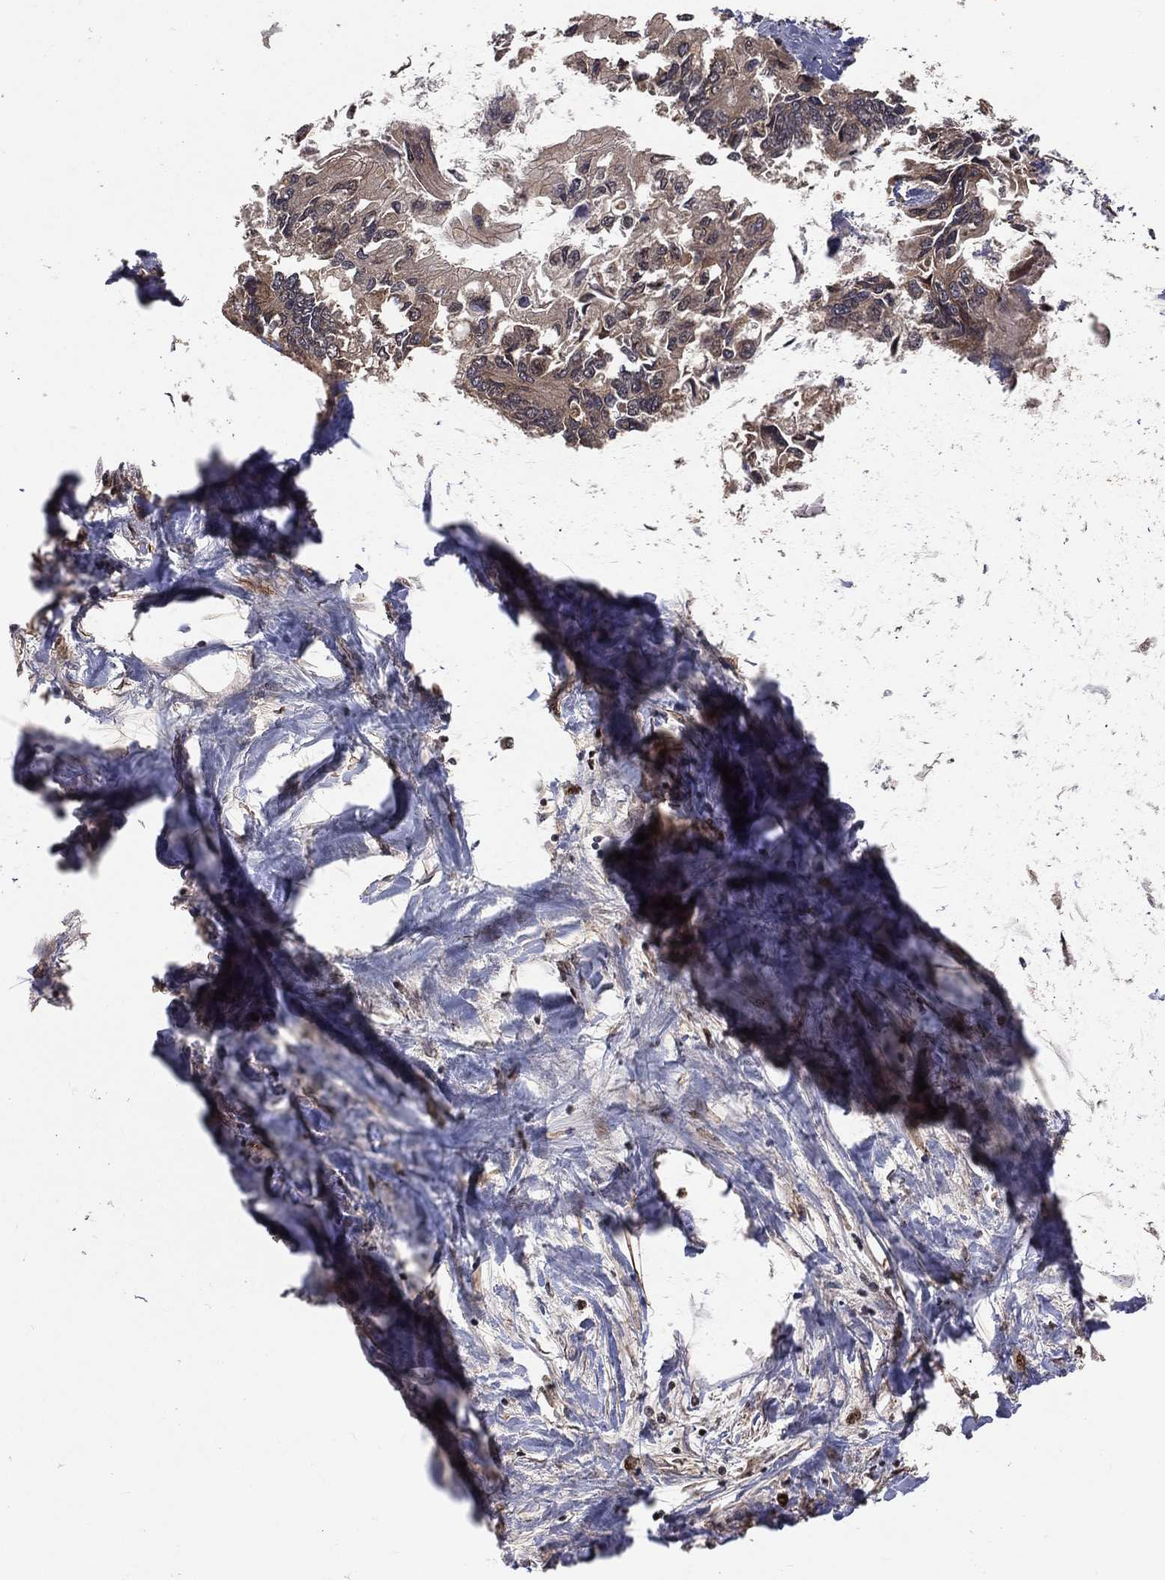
{"staining": {"intensity": "weak", "quantity": "<25%", "location": "cytoplasmic/membranous"}, "tissue": "liver cancer", "cell_type": "Tumor cells", "image_type": "cancer", "snomed": [{"axis": "morphology", "description": "Cholangiocarcinoma"}, {"axis": "topography", "description": "Liver"}], "caption": "Immunohistochemical staining of liver cancer reveals no significant staining in tumor cells.", "gene": "MAPK1", "patient": {"sex": "male", "age": 66}}